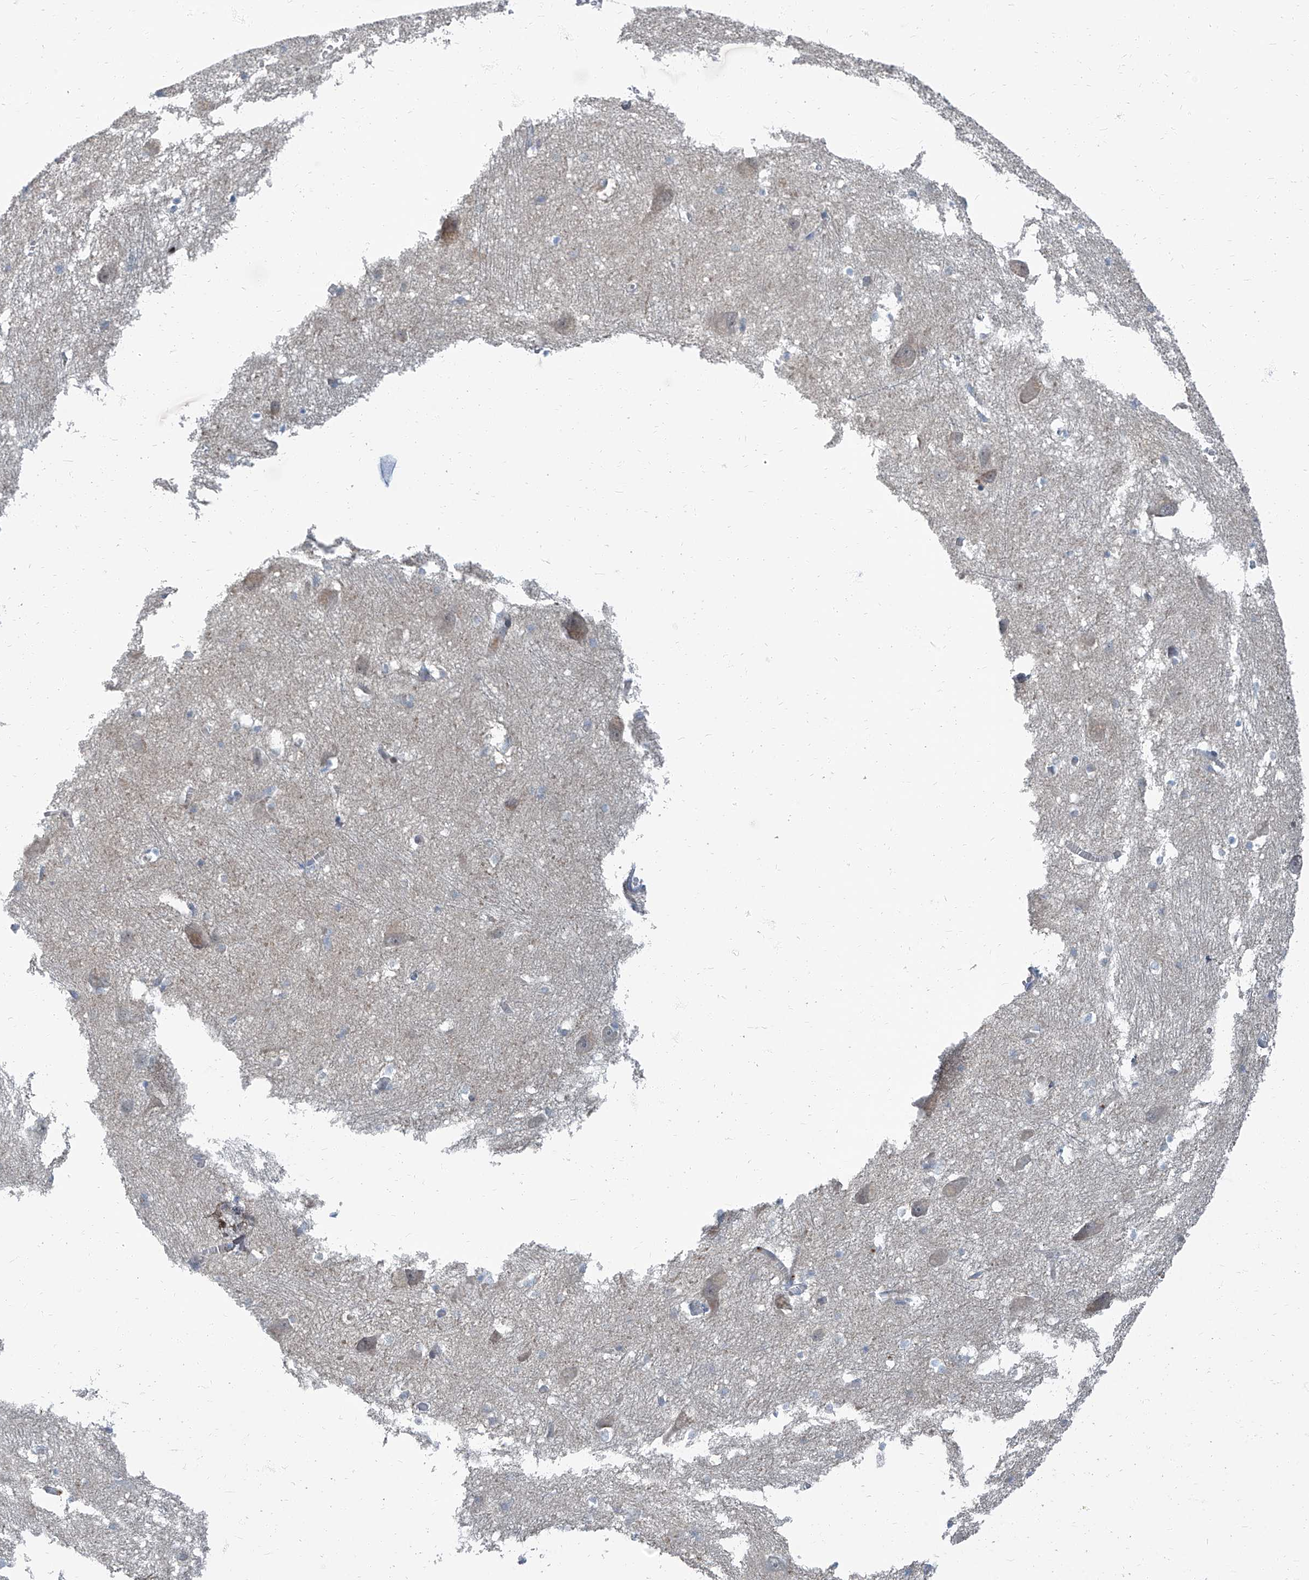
{"staining": {"intensity": "negative", "quantity": "none", "location": "none"}, "tissue": "caudate", "cell_type": "Glial cells", "image_type": "normal", "snomed": [{"axis": "morphology", "description": "Normal tissue, NOS"}, {"axis": "topography", "description": "Lateral ventricle wall"}], "caption": "Glial cells are negative for protein expression in normal human caudate. The staining was performed using DAB to visualize the protein expression in brown, while the nuclei were stained in blue with hematoxylin (Magnification: 20x).", "gene": "HOXA3", "patient": {"sex": "male", "age": 37}}